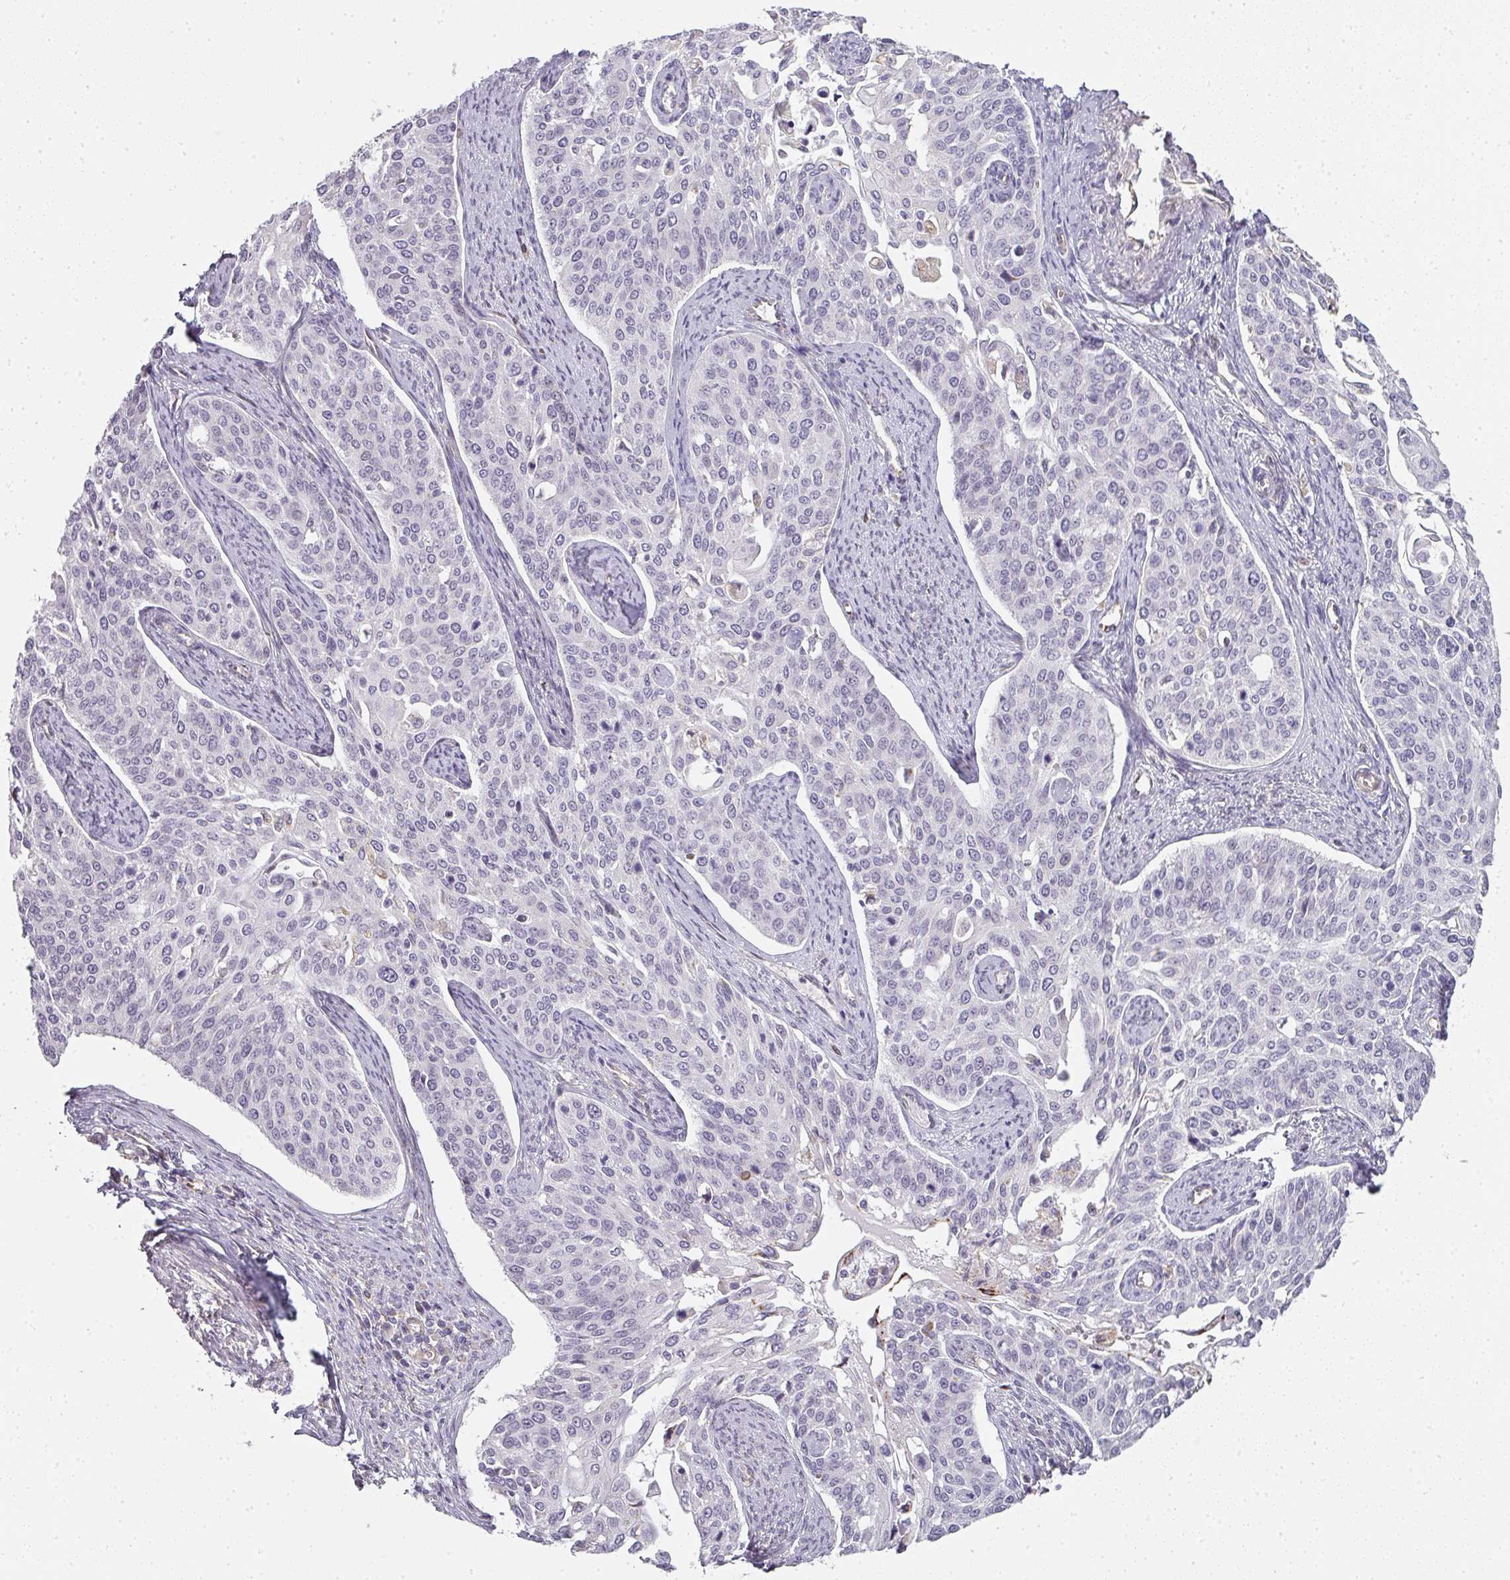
{"staining": {"intensity": "negative", "quantity": "none", "location": "none"}, "tissue": "cervical cancer", "cell_type": "Tumor cells", "image_type": "cancer", "snomed": [{"axis": "morphology", "description": "Squamous cell carcinoma, NOS"}, {"axis": "topography", "description": "Cervix"}], "caption": "This is an immunohistochemistry histopathology image of cervical cancer. There is no expression in tumor cells.", "gene": "ATP8B2", "patient": {"sex": "female", "age": 44}}